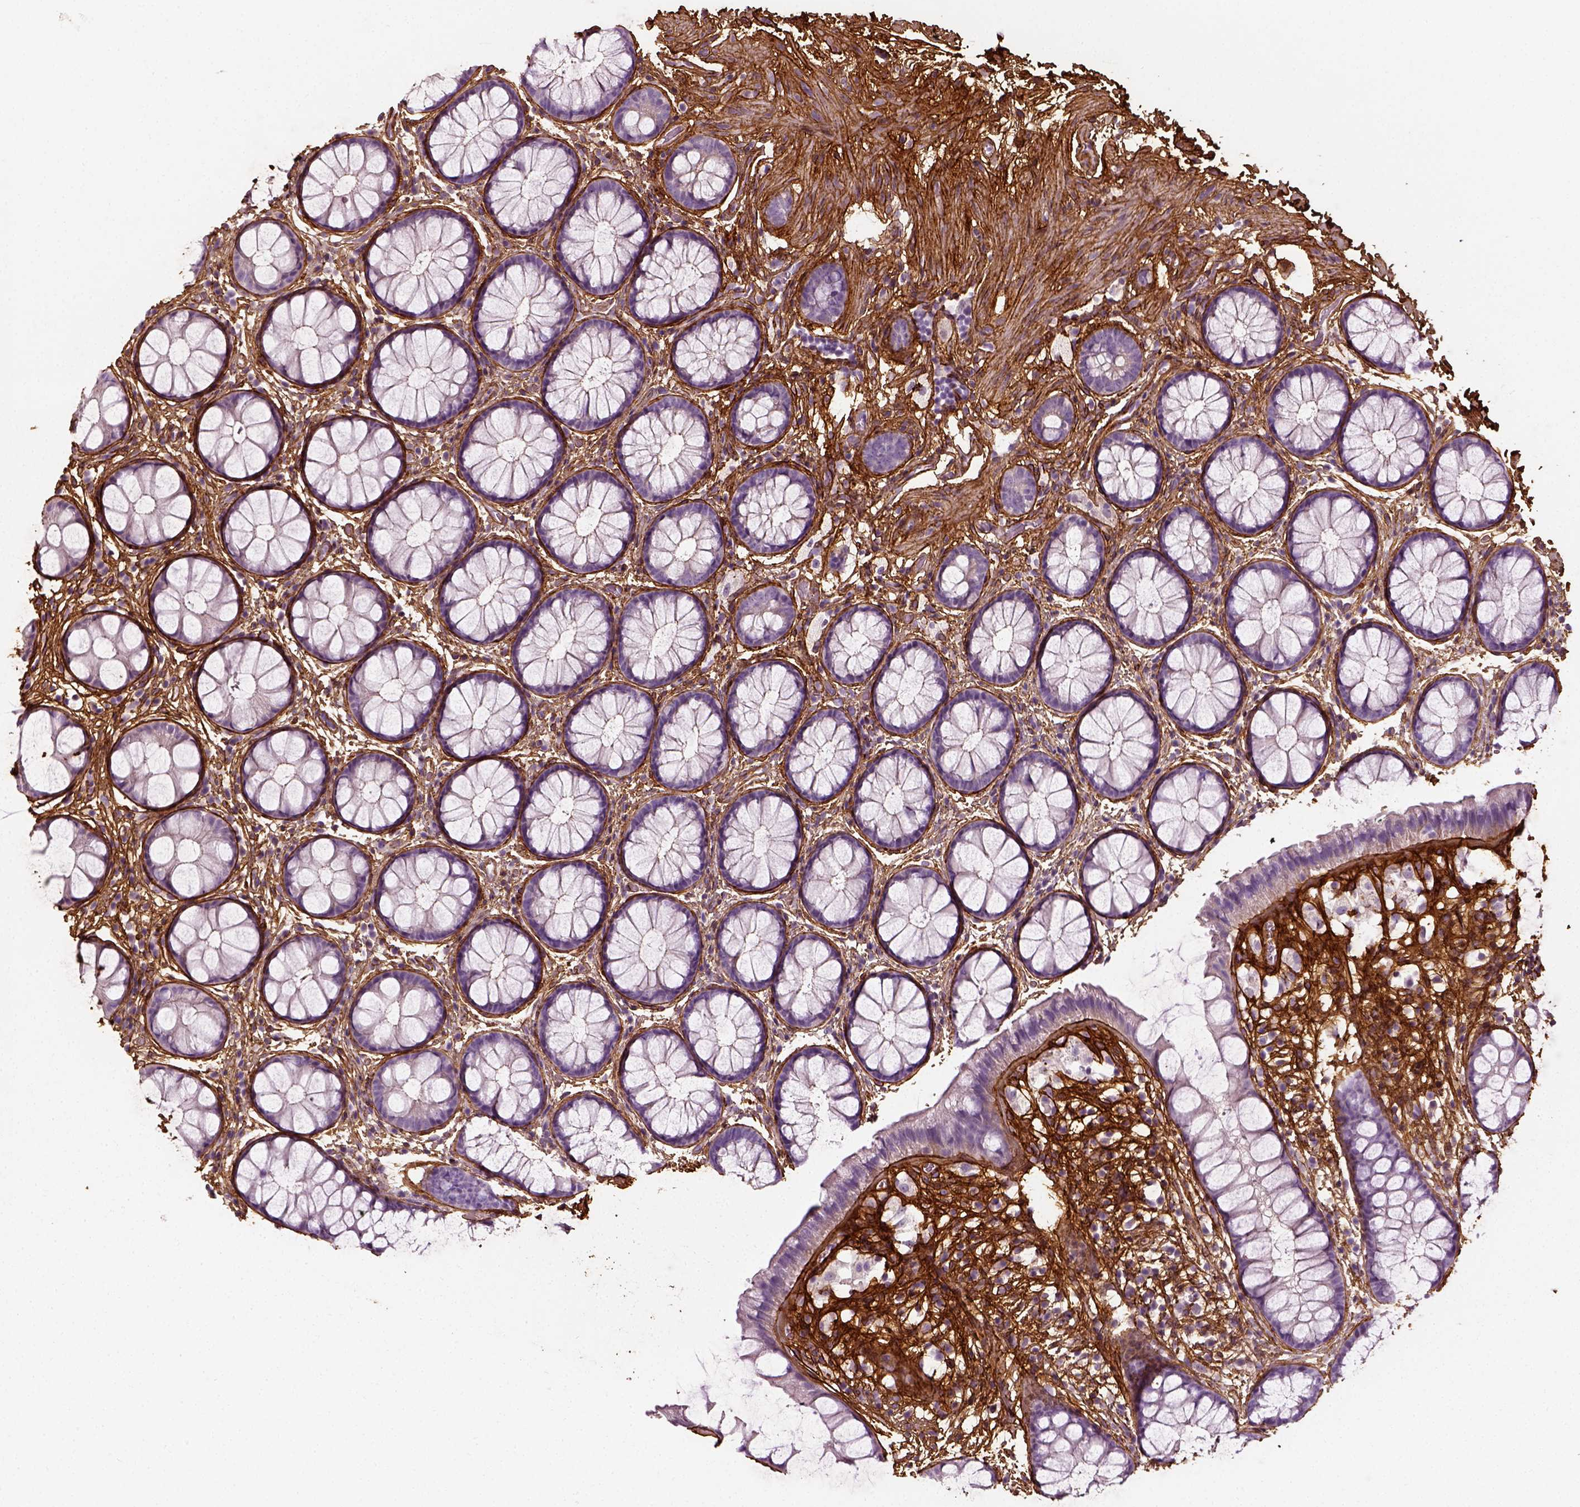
{"staining": {"intensity": "negative", "quantity": "none", "location": "none"}, "tissue": "rectum", "cell_type": "Glandular cells", "image_type": "normal", "snomed": [{"axis": "morphology", "description": "Normal tissue, NOS"}, {"axis": "topography", "description": "Rectum"}], "caption": "The immunohistochemistry (IHC) image has no significant staining in glandular cells of rectum.", "gene": "COL6A2", "patient": {"sex": "female", "age": 62}}